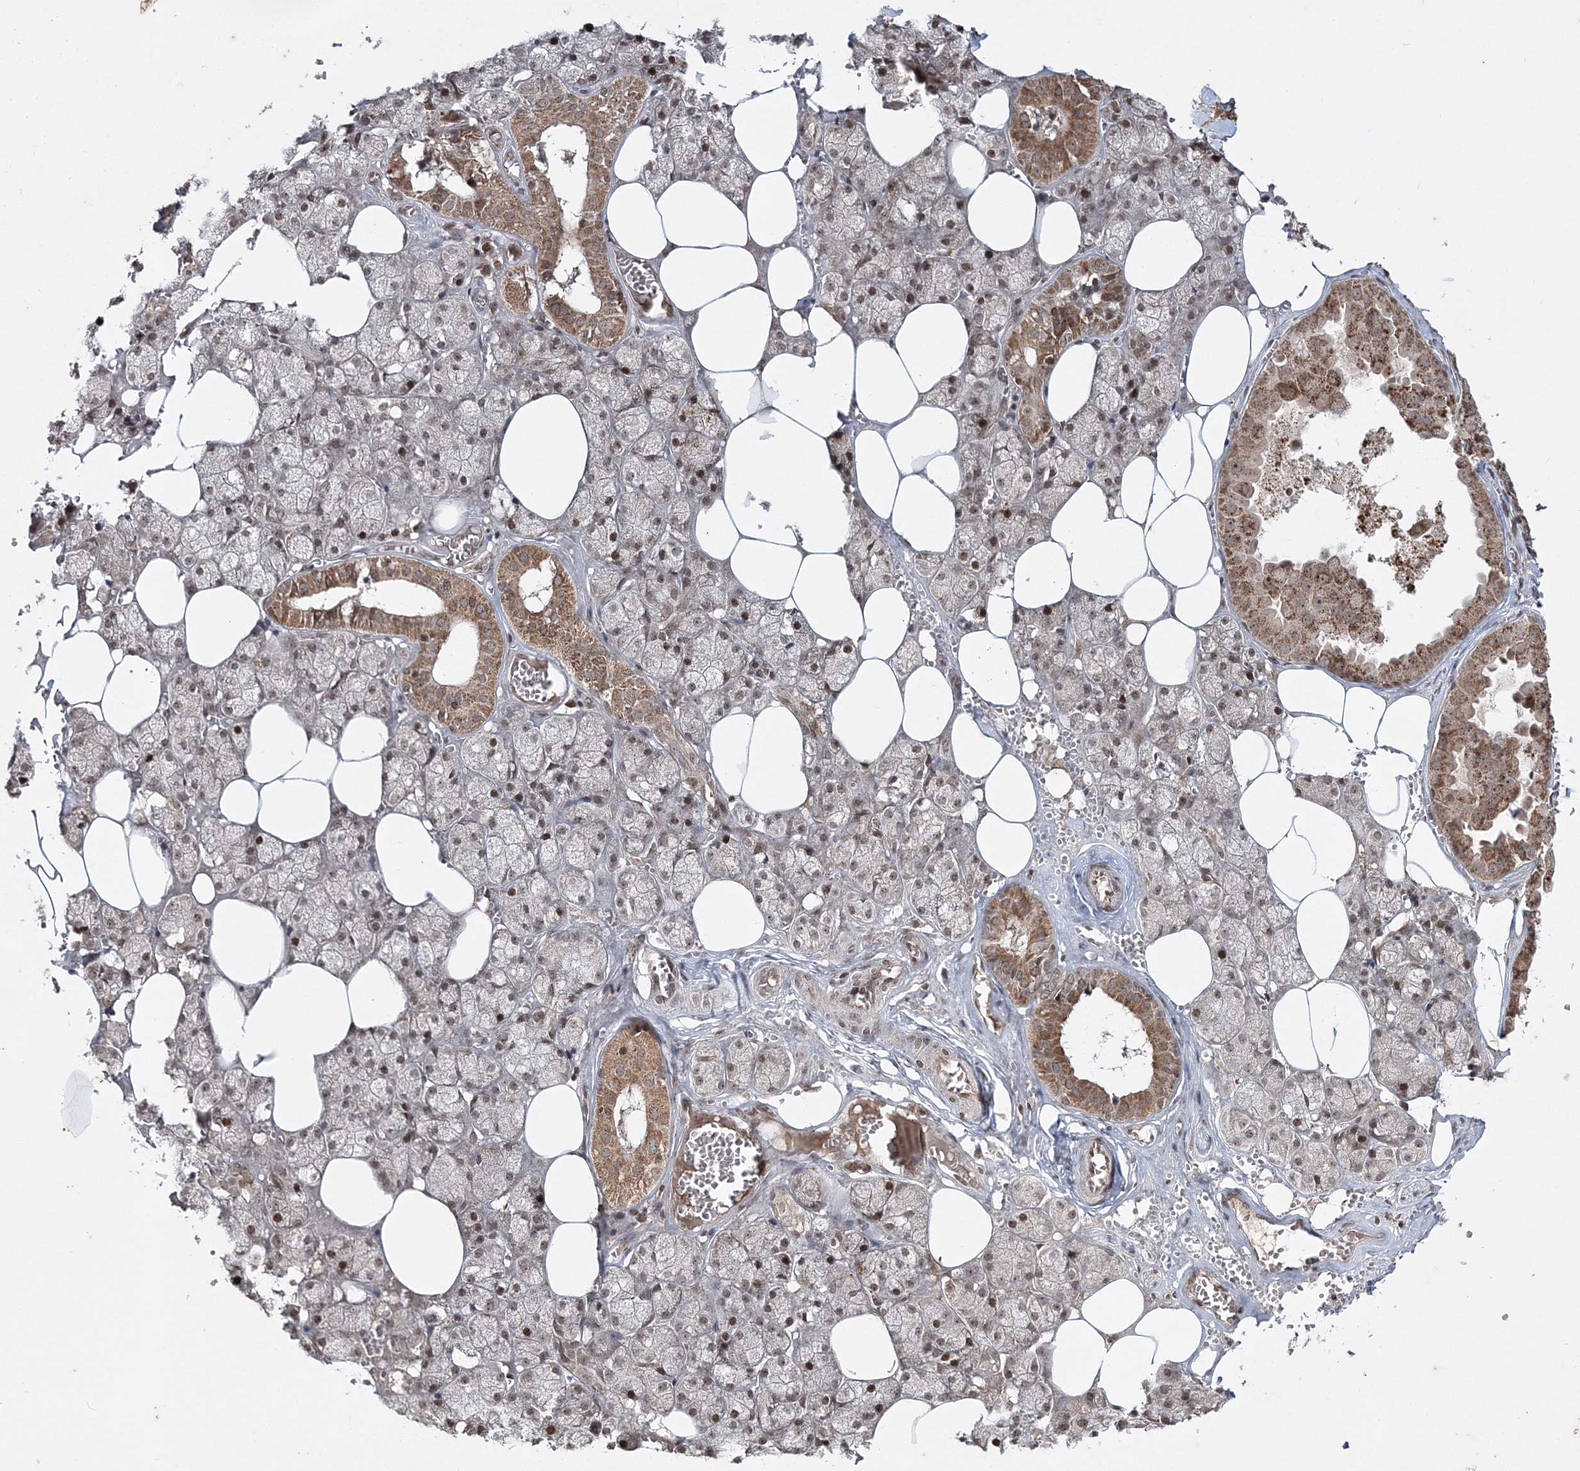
{"staining": {"intensity": "moderate", "quantity": "25%-75%", "location": "cytoplasmic/membranous,nuclear"}, "tissue": "salivary gland", "cell_type": "Glandular cells", "image_type": "normal", "snomed": [{"axis": "morphology", "description": "Normal tissue, NOS"}, {"axis": "topography", "description": "Salivary gland"}], "caption": "Immunohistochemical staining of unremarkable salivary gland reveals moderate cytoplasmic/membranous,nuclear protein expression in about 25%-75% of glandular cells.", "gene": "CARM1", "patient": {"sex": "male", "age": 62}}